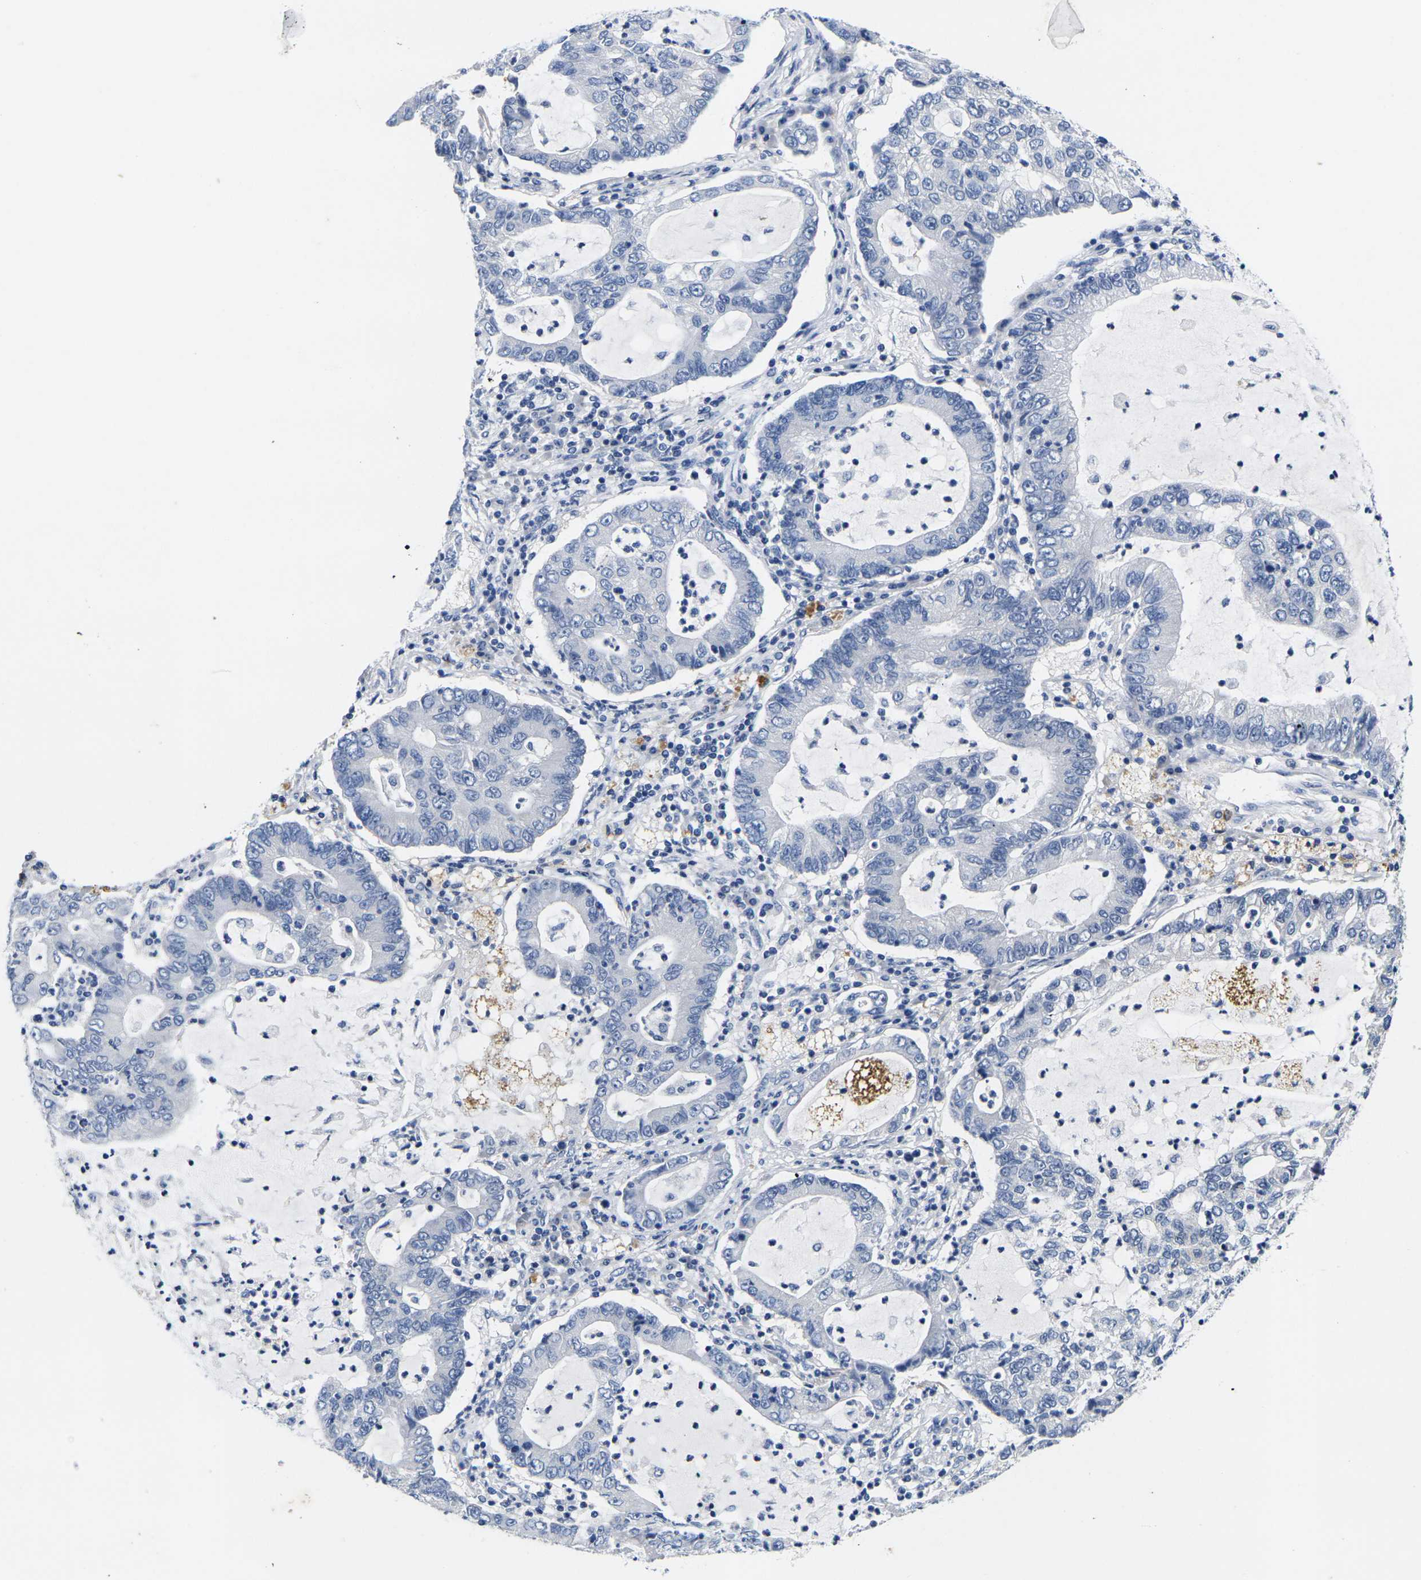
{"staining": {"intensity": "negative", "quantity": "none", "location": "none"}, "tissue": "lung cancer", "cell_type": "Tumor cells", "image_type": "cancer", "snomed": [{"axis": "morphology", "description": "Adenocarcinoma, NOS"}, {"axis": "topography", "description": "Lung"}], "caption": "This is a micrograph of immunohistochemistry (IHC) staining of lung adenocarcinoma, which shows no positivity in tumor cells.", "gene": "NOCT", "patient": {"sex": "female", "age": 51}}